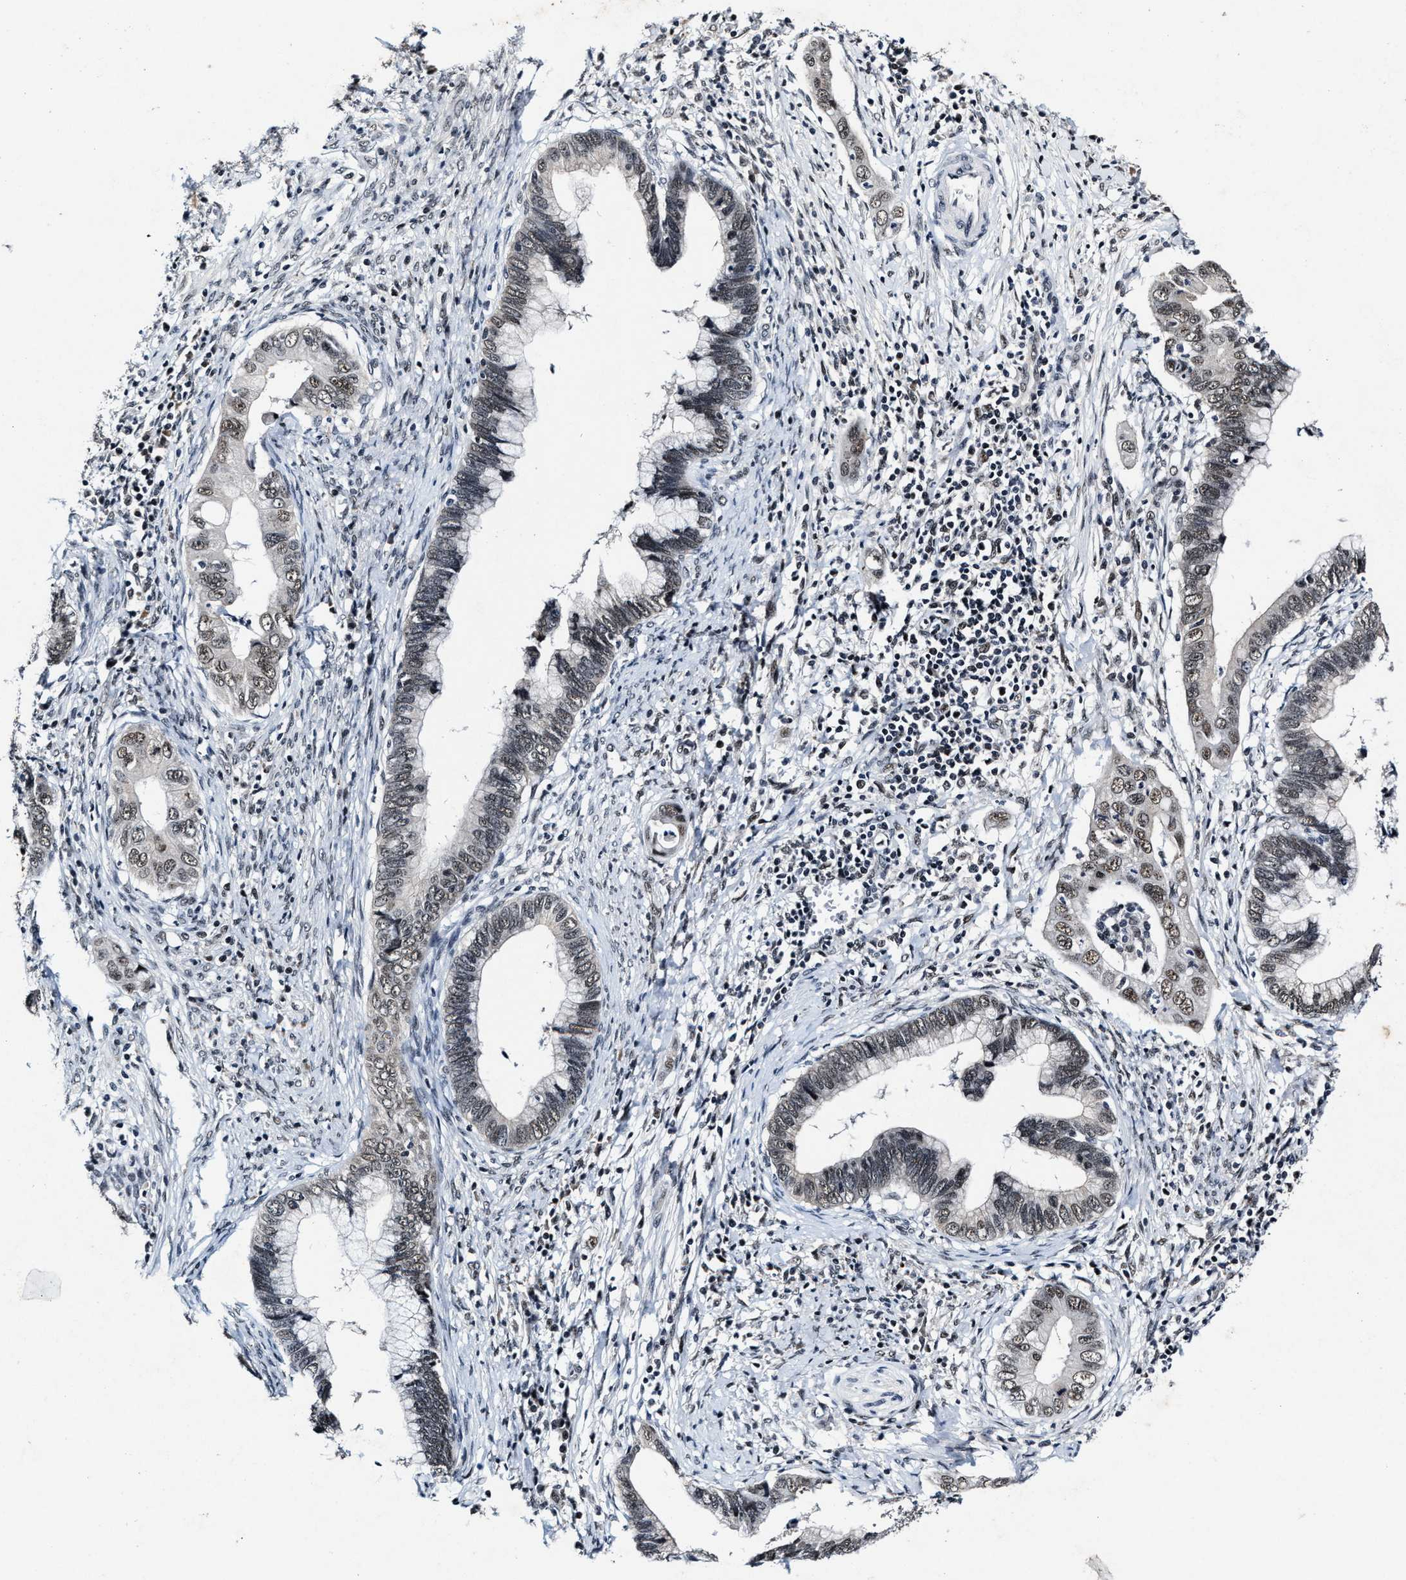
{"staining": {"intensity": "weak", "quantity": "<25%", "location": "nuclear"}, "tissue": "cervical cancer", "cell_type": "Tumor cells", "image_type": "cancer", "snomed": [{"axis": "morphology", "description": "Adenocarcinoma, NOS"}, {"axis": "topography", "description": "Cervix"}], "caption": "This is a micrograph of IHC staining of cervical cancer, which shows no positivity in tumor cells.", "gene": "INIP", "patient": {"sex": "female", "age": 44}}